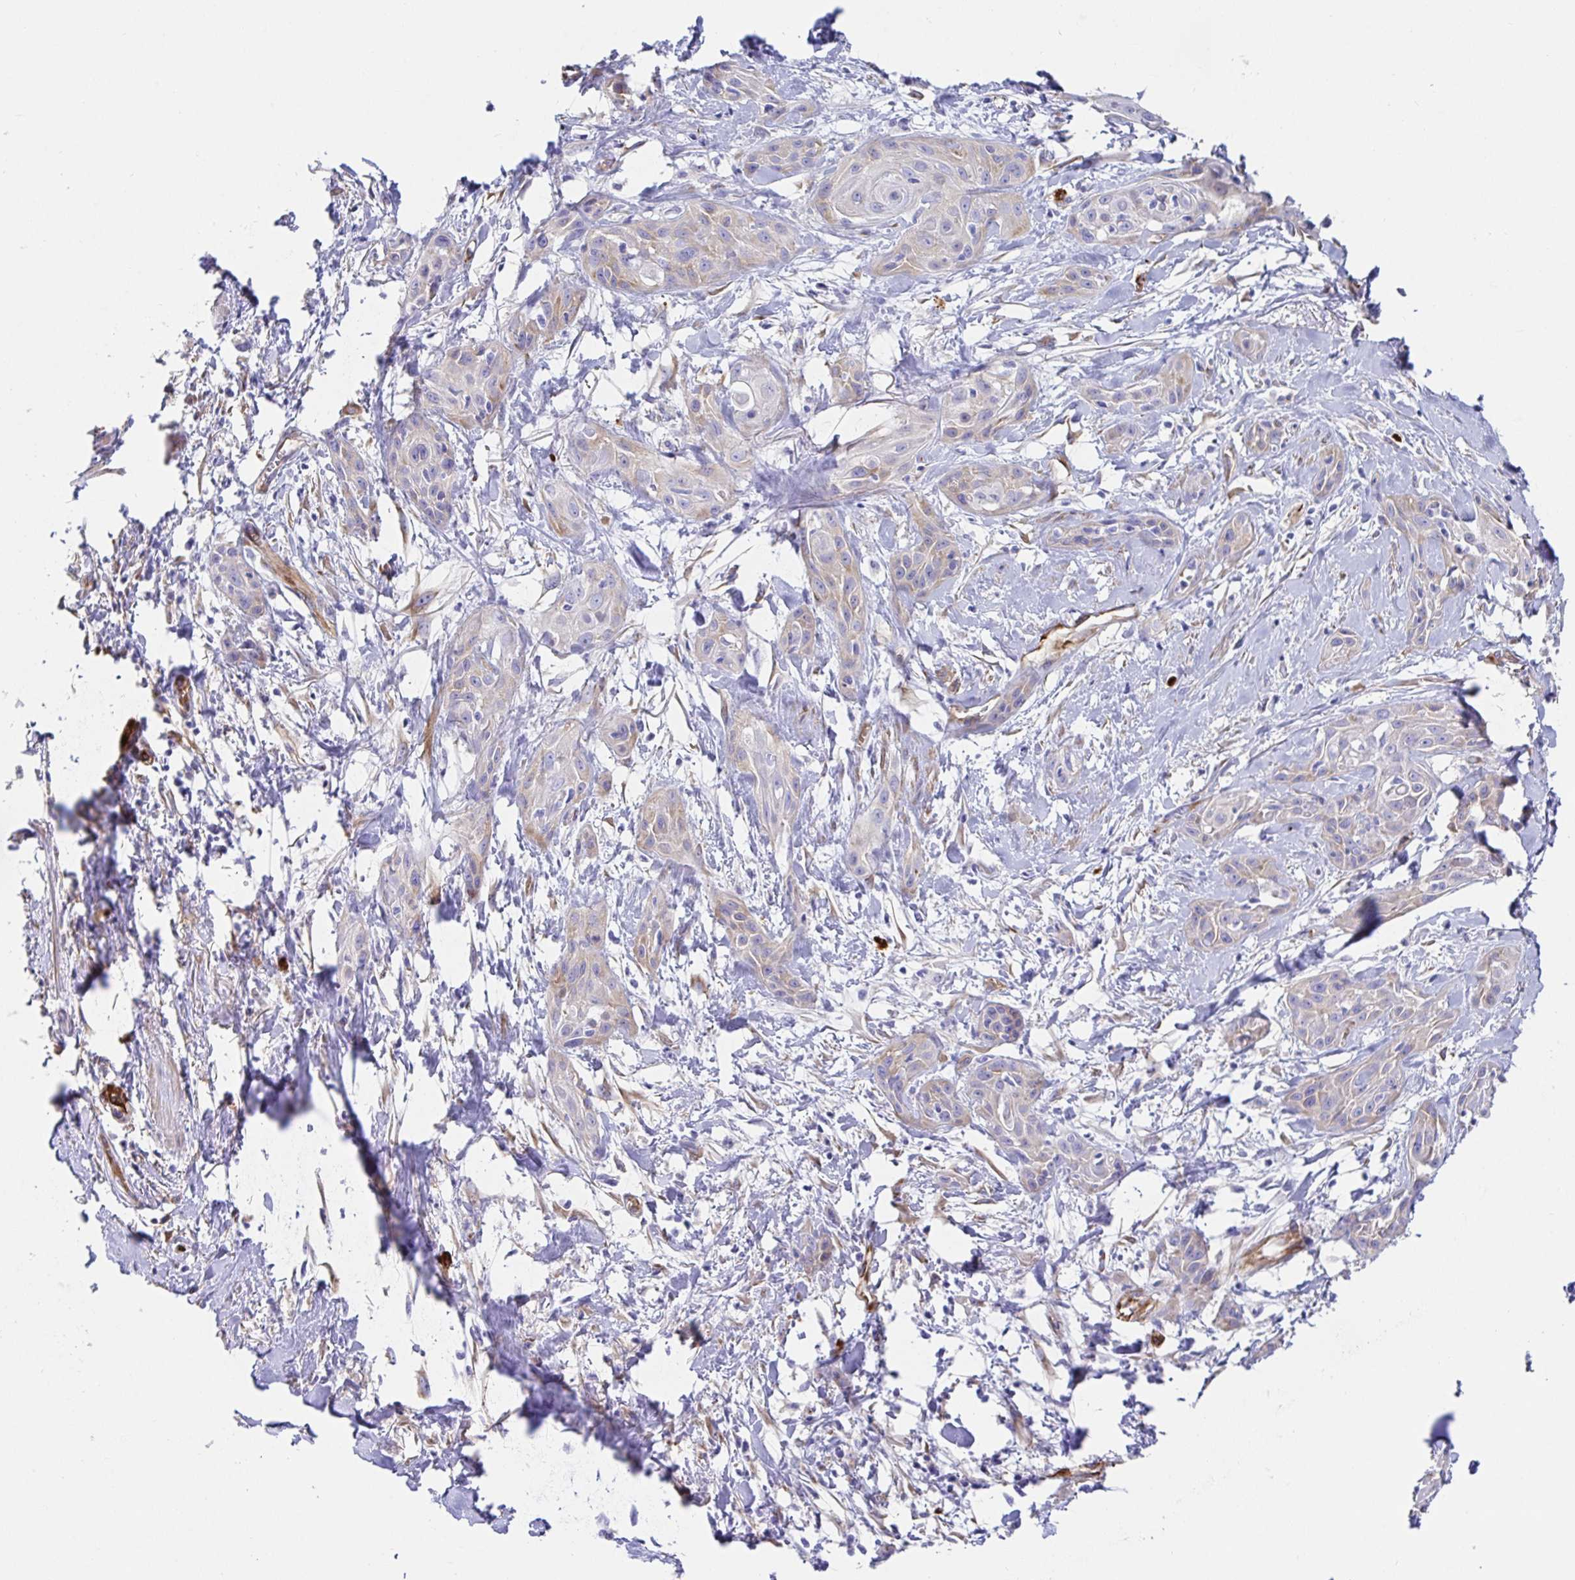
{"staining": {"intensity": "weak", "quantity": "<25%", "location": "cytoplasmic/membranous"}, "tissue": "skin cancer", "cell_type": "Tumor cells", "image_type": "cancer", "snomed": [{"axis": "morphology", "description": "Squamous cell carcinoma, NOS"}, {"axis": "topography", "description": "Skin"}, {"axis": "topography", "description": "Anal"}], "caption": "Histopathology image shows no protein positivity in tumor cells of squamous cell carcinoma (skin) tissue.", "gene": "DOCK1", "patient": {"sex": "male", "age": 64}}